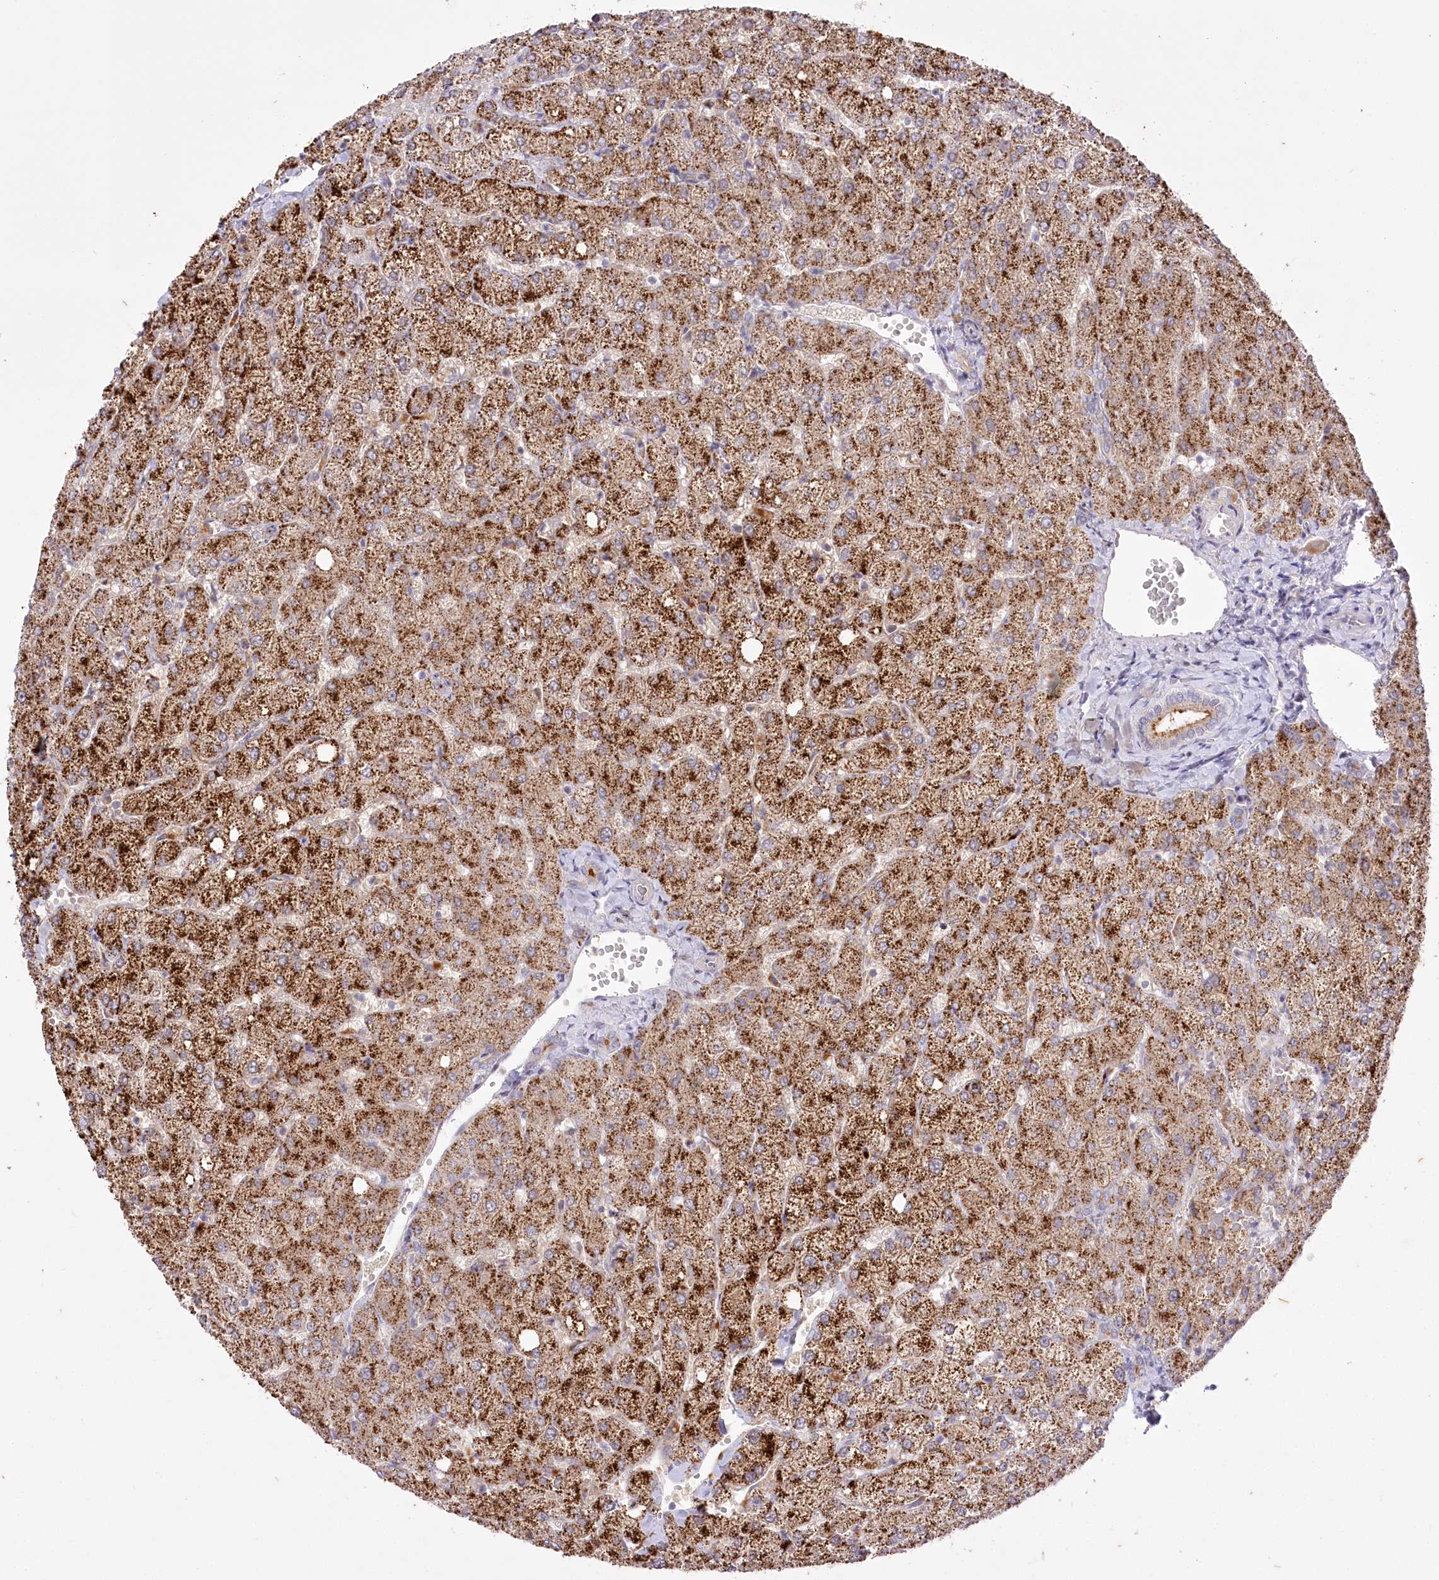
{"staining": {"intensity": "moderate", "quantity": "<25%", "location": "cytoplasmic/membranous"}, "tissue": "liver", "cell_type": "Cholangiocytes", "image_type": "normal", "snomed": [{"axis": "morphology", "description": "Normal tissue, NOS"}, {"axis": "topography", "description": "Liver"}], "caption": "Unremarkable liver was stained to show a protein in brown. There is low levels of moderate cytoplasmic/membranous expression in approximately <25% of cholangiocytes. (brown staining indicates protein expression, while blue staining denotes nuclei).", "gene": "BEND7", "patient": {"sex": "female", "age": 54}}